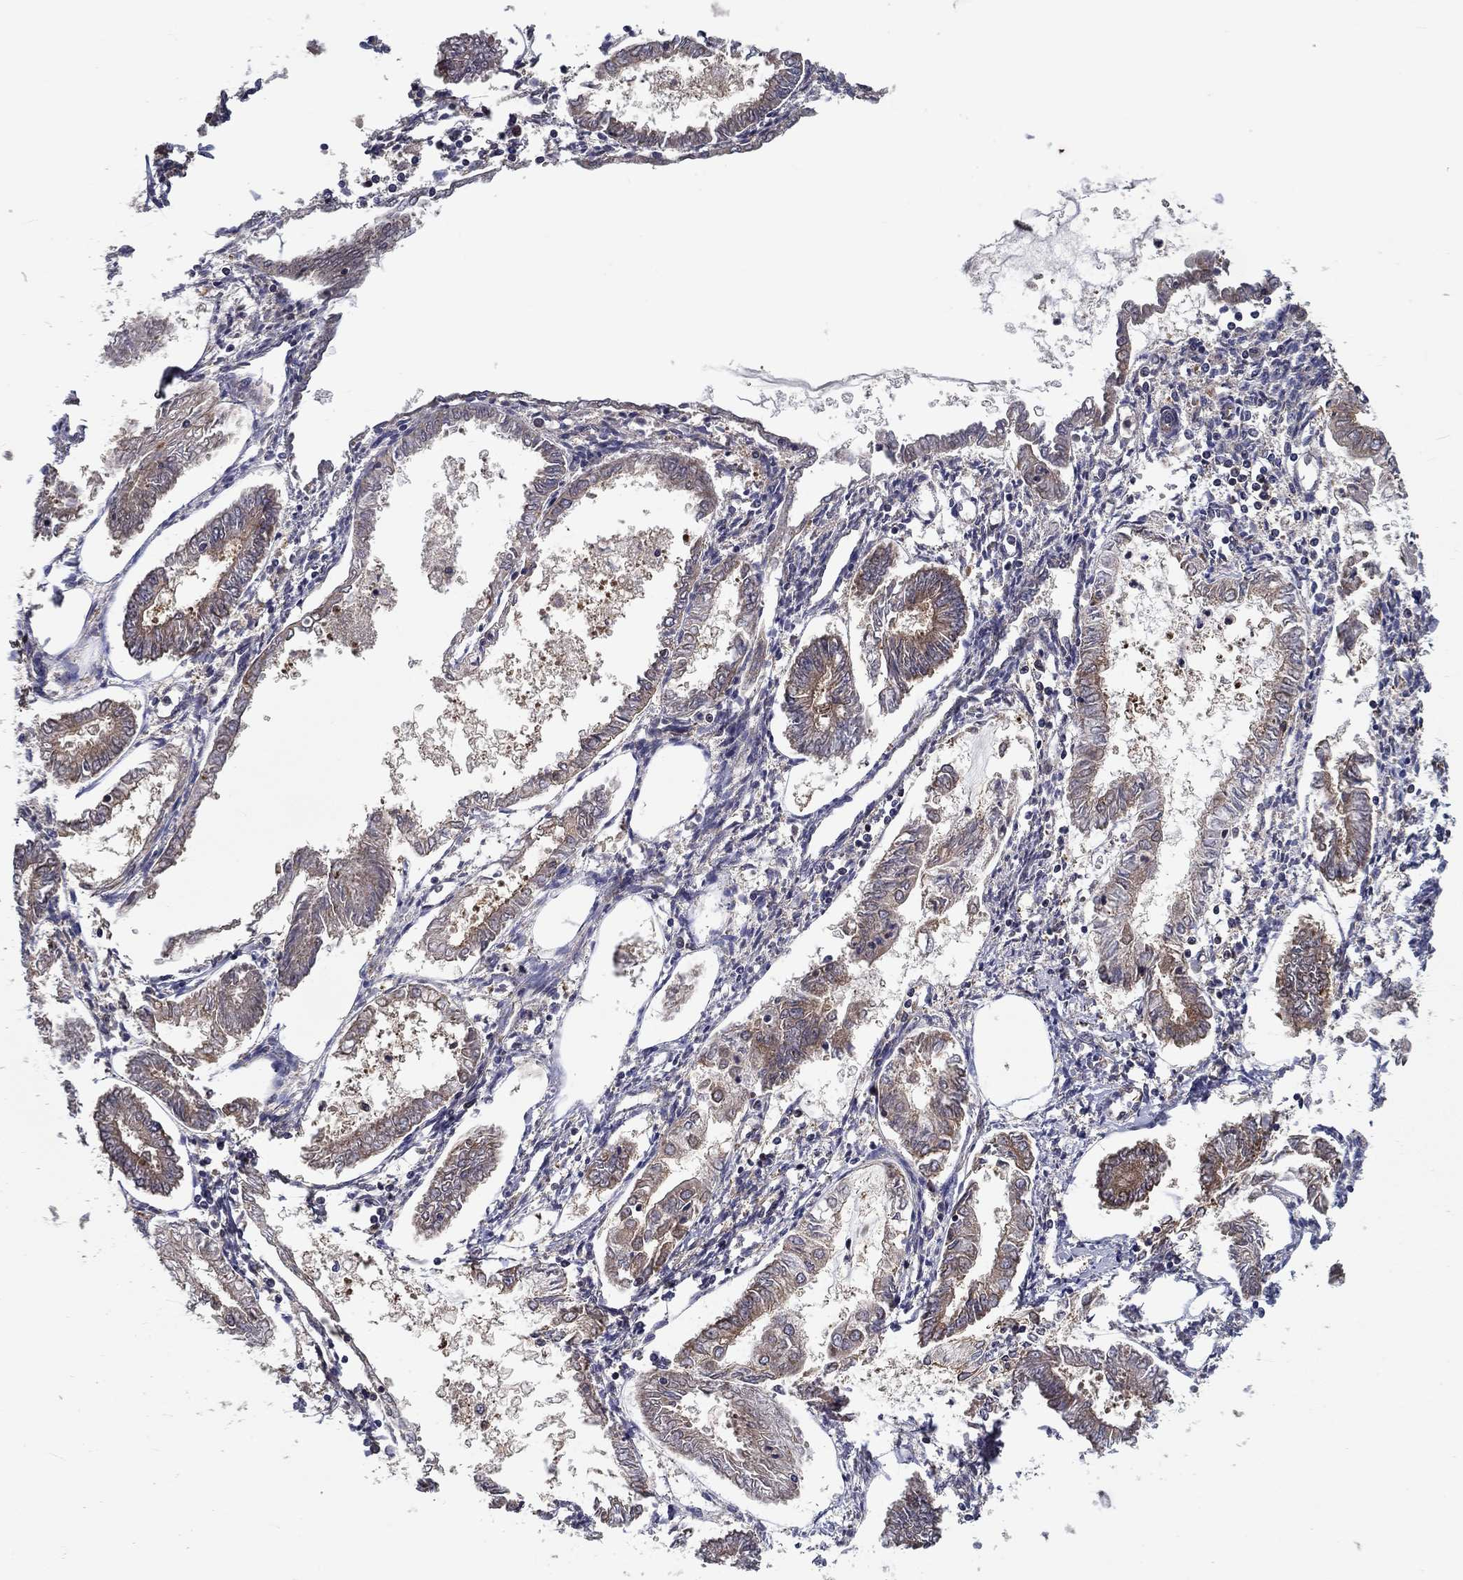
{"staining": {"intensity": "moderate", "quantity": "<25%", "location": "cytoplasmic/membranous"}, "tissue": "endometrial cancer", "cell_type": "Tumor cells", "image_type": "cancer", "snomed": [{"axis": "morphology", "description": "Adenocarcinoma, NOS"}, {"axis": "topography", "description": "Endometrium"}], "caption": "This is a micrograph of IHC staining of endometrial cancer, which shows moderate staining in the cytoplasmic/membranous of tumor cells.", "gene": "ALDH4A1", "patient": {"sex": "female", "age": 68}}